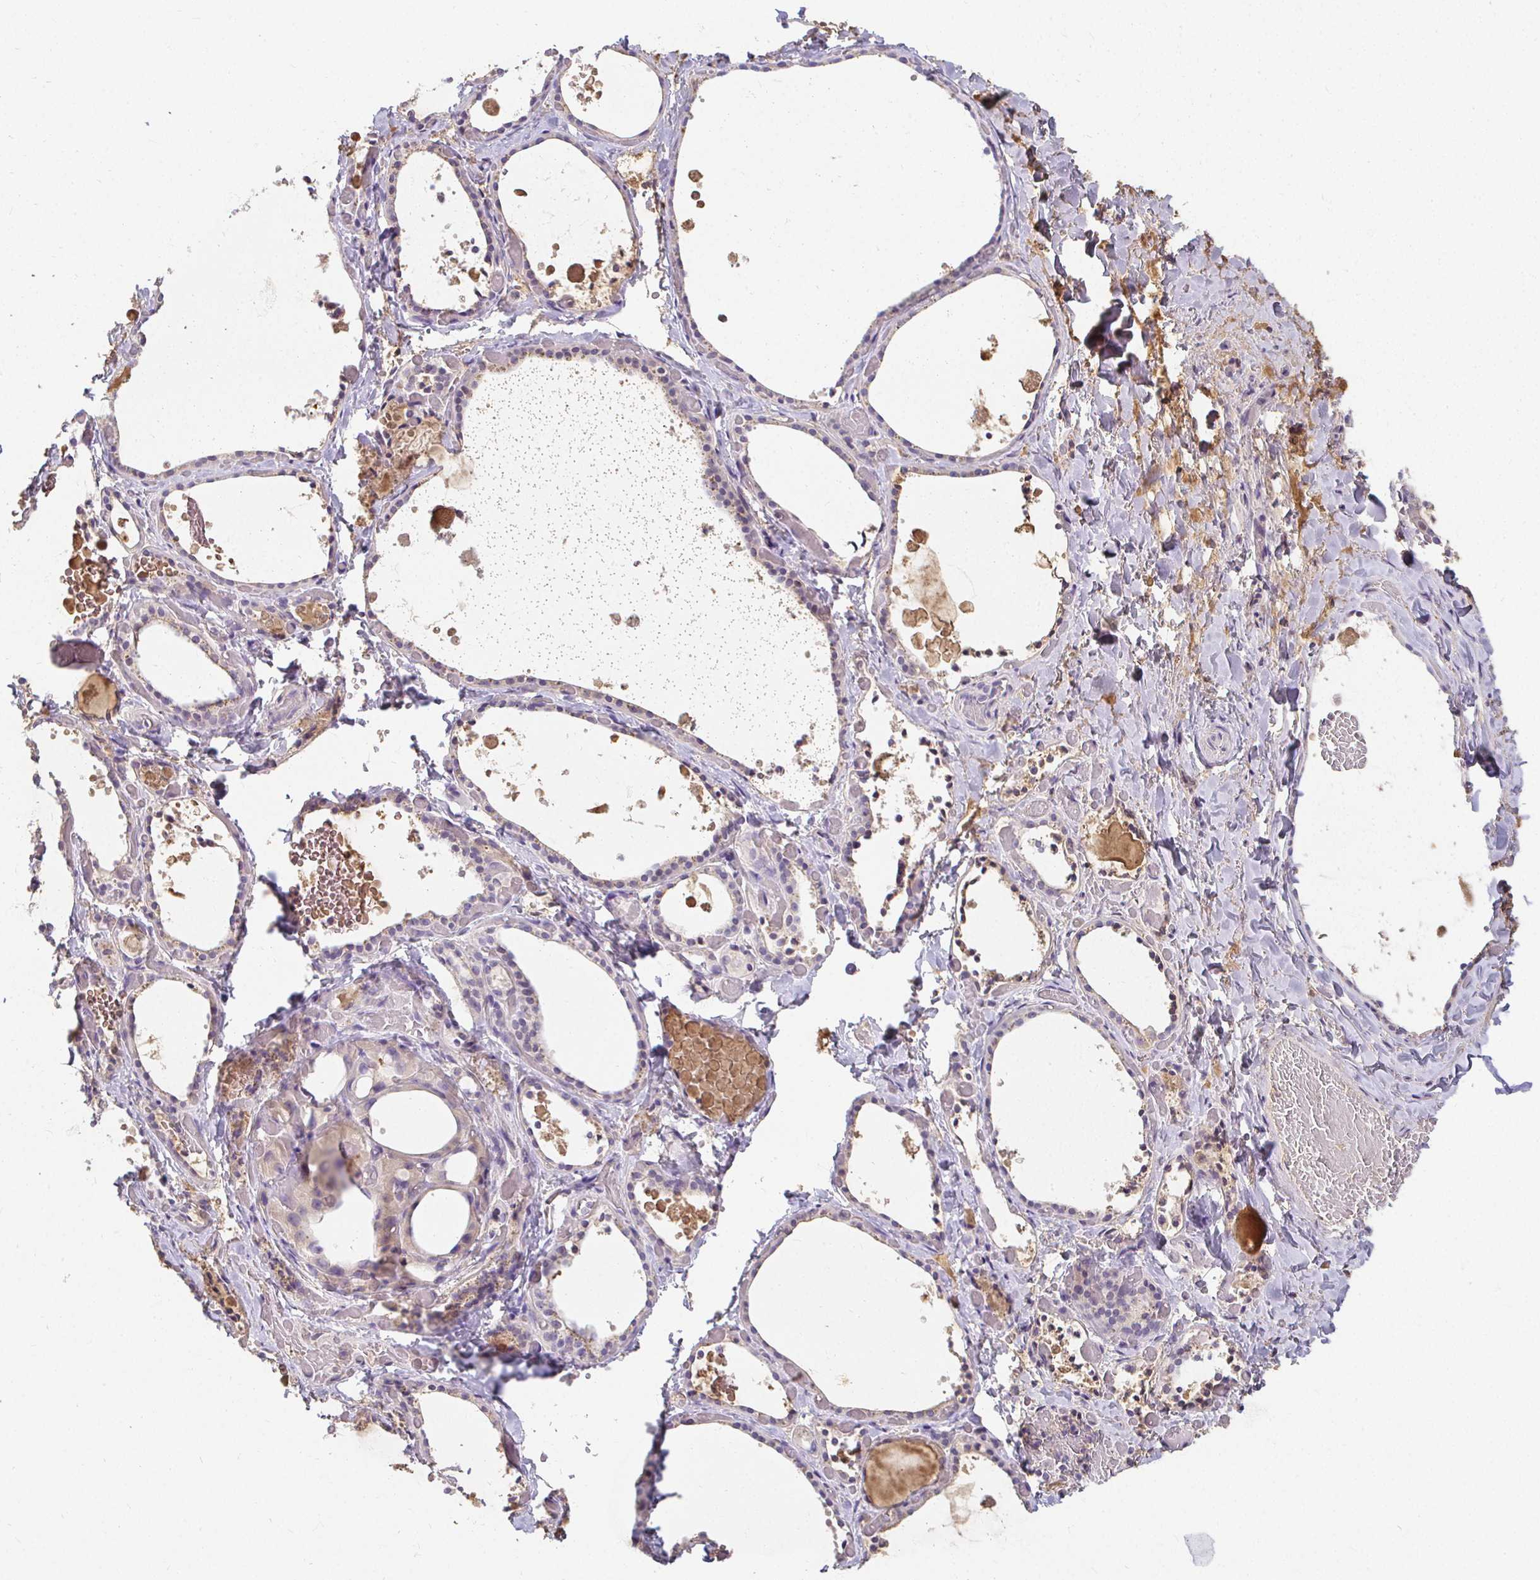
{"staining": {"intensity": "negative", "quantity": "none", "location": "none"}, "tissue": "thyroid gland", "cell_type": "Glandular cells", "image_type": "normal", "snomed": [{"axis": "morphology", "description": "Normal tissue, NOS"}, {"axis": "topography", "description": "Thyroid gland"}], "caption": "A high-resolution photomicrograph shows immunohistochemistry staining of unremarkable thyroid gland, which demonstrates no significant positivity in glandular cells.", "gene": "LOXL4", "patient": {"sex": "female", "age": 56}}